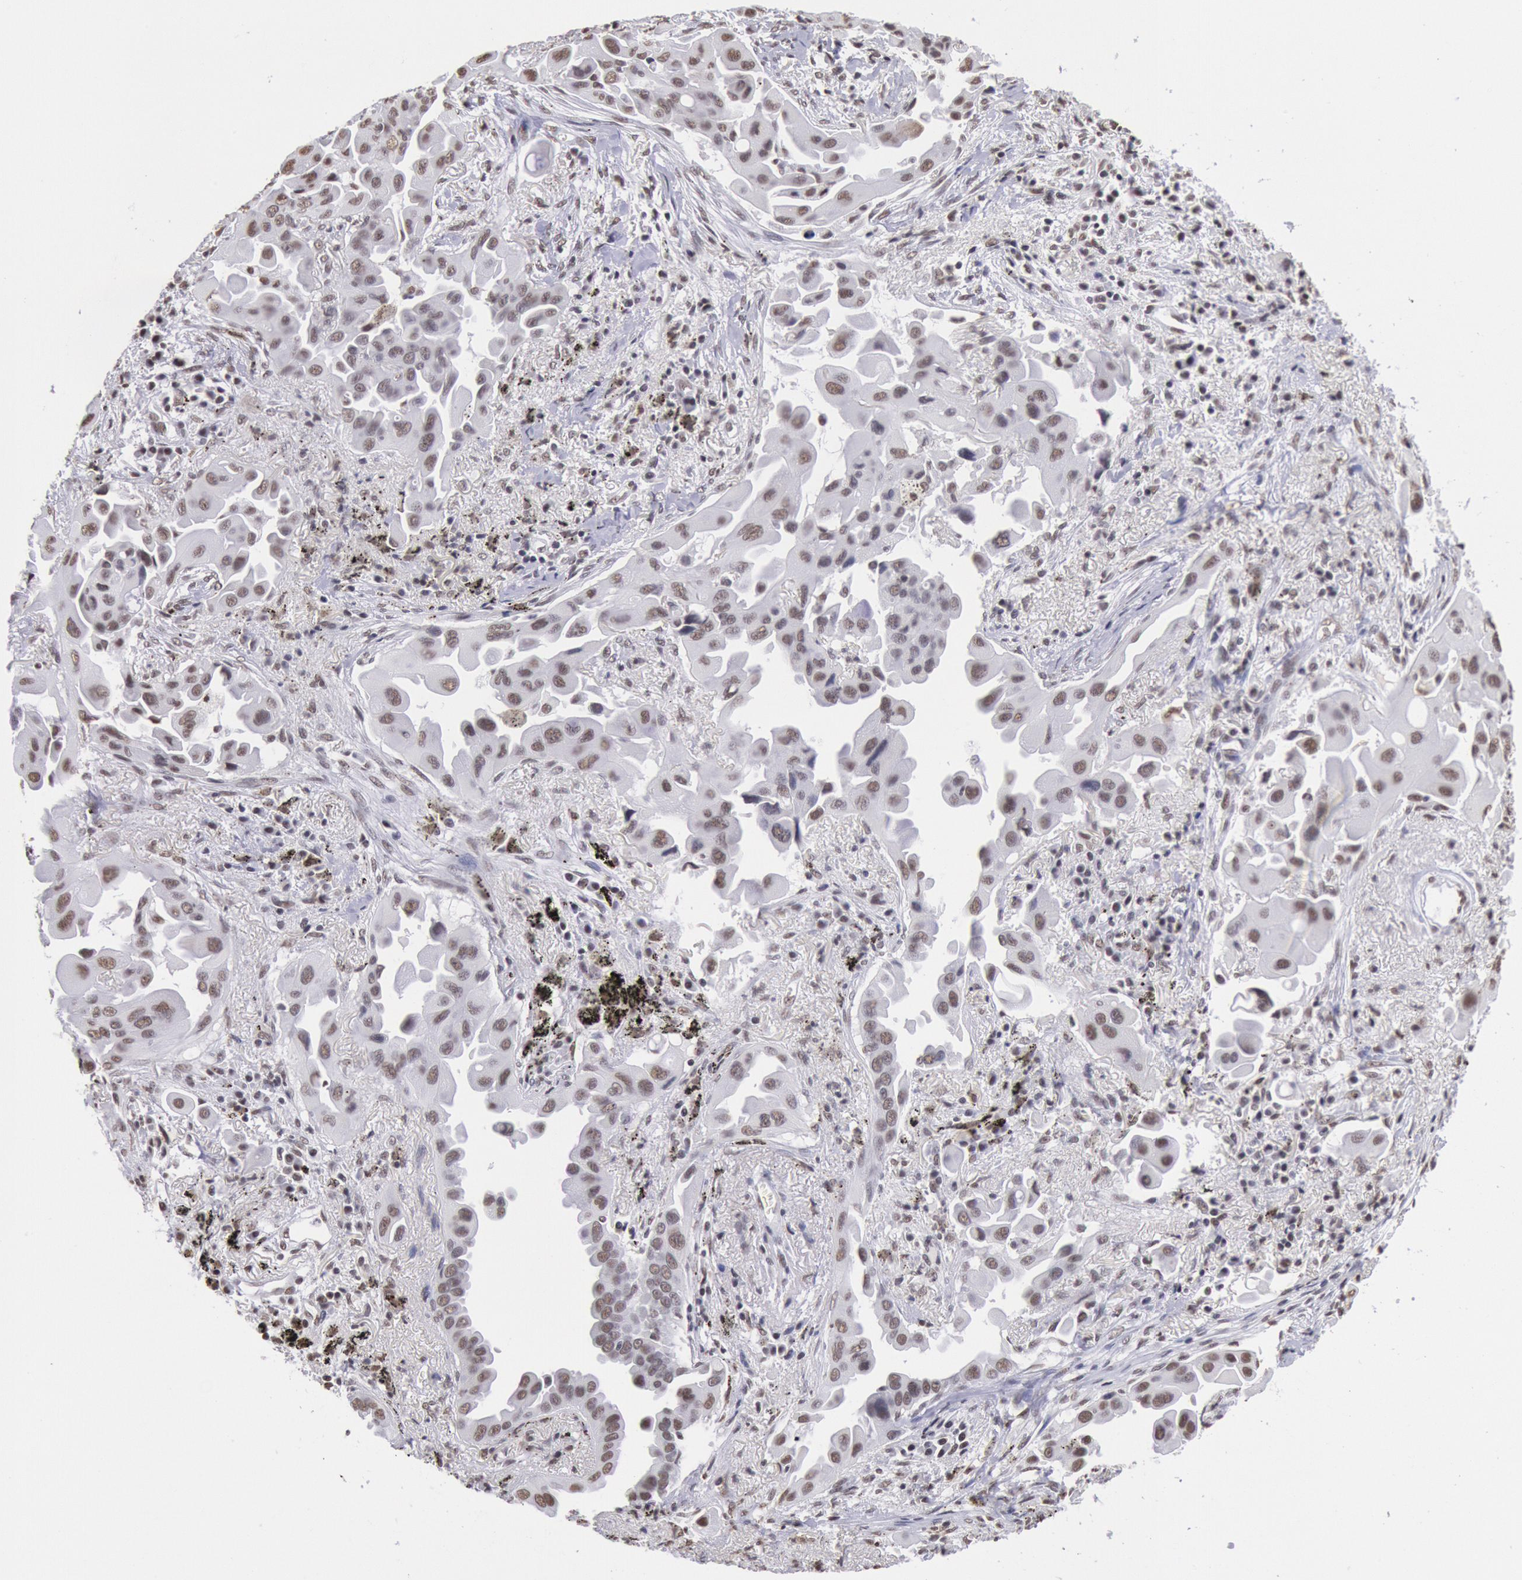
{"staining": {"intensity": "moderate", "quantity": ">75%", "location": "nuclear"}, "tissue": "lung cancer", "cell_type": "Tumor cells", "image_type": "cancer", "snomed": [{"axis": "morphology", "description": "Adenocarcinoma, NOS"}, {"axis": "topography", "description": "Lung"}], "caption": "The image reveals immunohistochemical staining of lung cancer (adenocarcinoma). There is moderate nuclear staining is identified in about >75% of tumor cells. The protein is stained brown, and the nuclei are stained in blue (DAB (3,3'-diaminobenzidine) IHC with brightfield microscopy, high magnification).", "gene": "SNRPD3", "patient": {"sex": "male", "age": 68}}